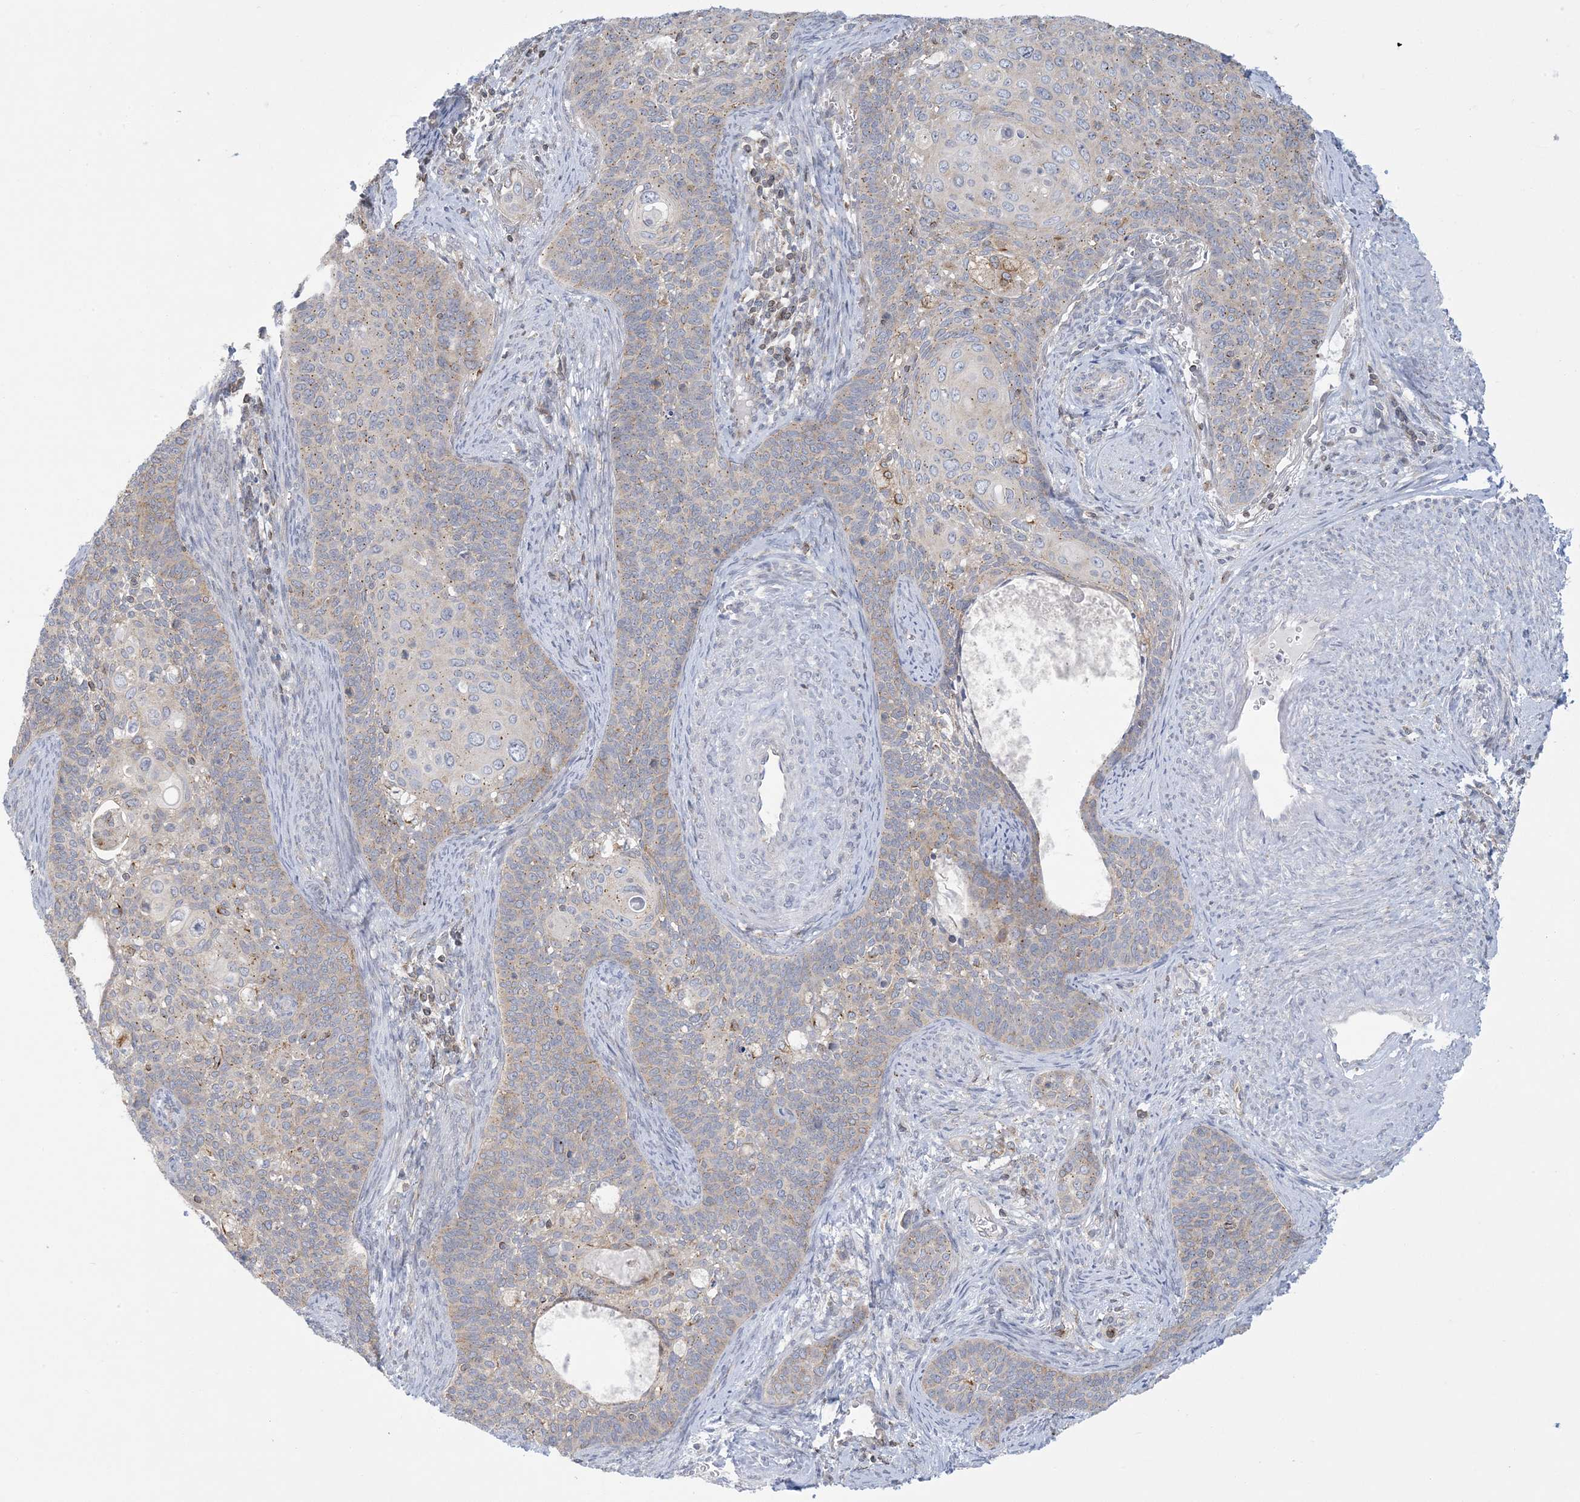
{"staining": {"intensity": "weak", "quantity": "25%-75%", "location": "cytoplasmic/membranous"}, "tissue": "cervical cancer", "cell_type": "Tumor cells", "image_type": "cancer", "snomed": [{"axis": "morphology", "description": "Squamous cell carcinoma, NOS"}, {"axis": "topography", "description": "Cervix"}], "caption": "Immunohistochemistry (IHC) image of neoplastic tissue: human cervical cancer (squamous cell carcinoma) stained using immunohistochemistry shows low levels of weak protein expression localized specifically in the cytoplasmic/membranous of tumor cells, appearing as a cytoplasmic/membranous brown color.", "gene": "SLAMF9", "patient": {"sex": "female", "age": 33}}